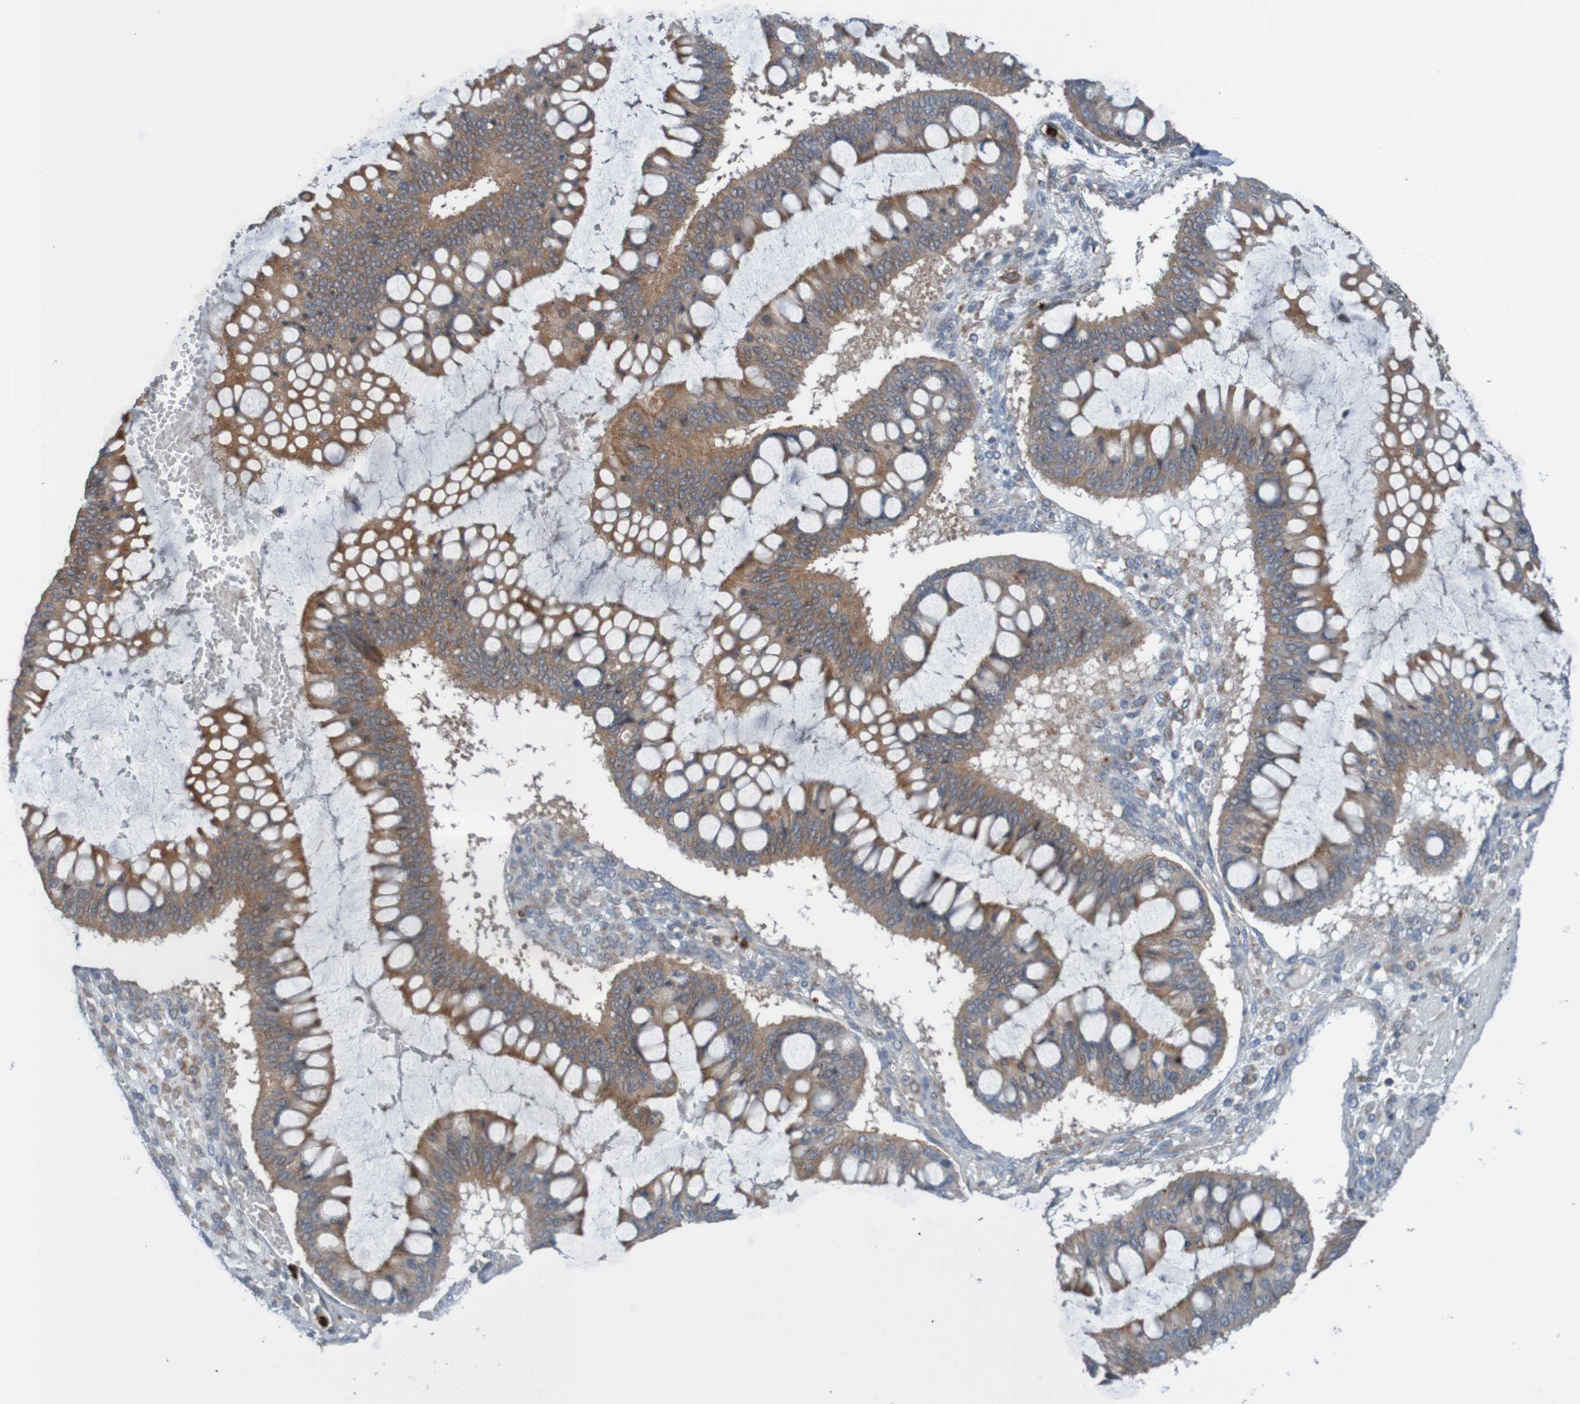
{"staining": {"intensity": "moderate", "quantity": ">75%", "location": "cytoplasmic/membranous"}, "tissue": "ovarian cancer", "cell_type": "Tumor cells", "image_type": "cancer", "snomed": [{"axis": "morphology", "description": "Cystadenocarcinoma, mucinous, NOS"}, {"axis": "topography", "description": "Ovary"}], "caption": "Human ovarian mucinous cystadenocarcinoma stained for a protein (brown) exhibits moderate cytoplasmic/membranous positive positivity in approximately >75% of tumor cells.", "gene": "ST8SIA6", "patient": {"sex": "female", "age": 73}}